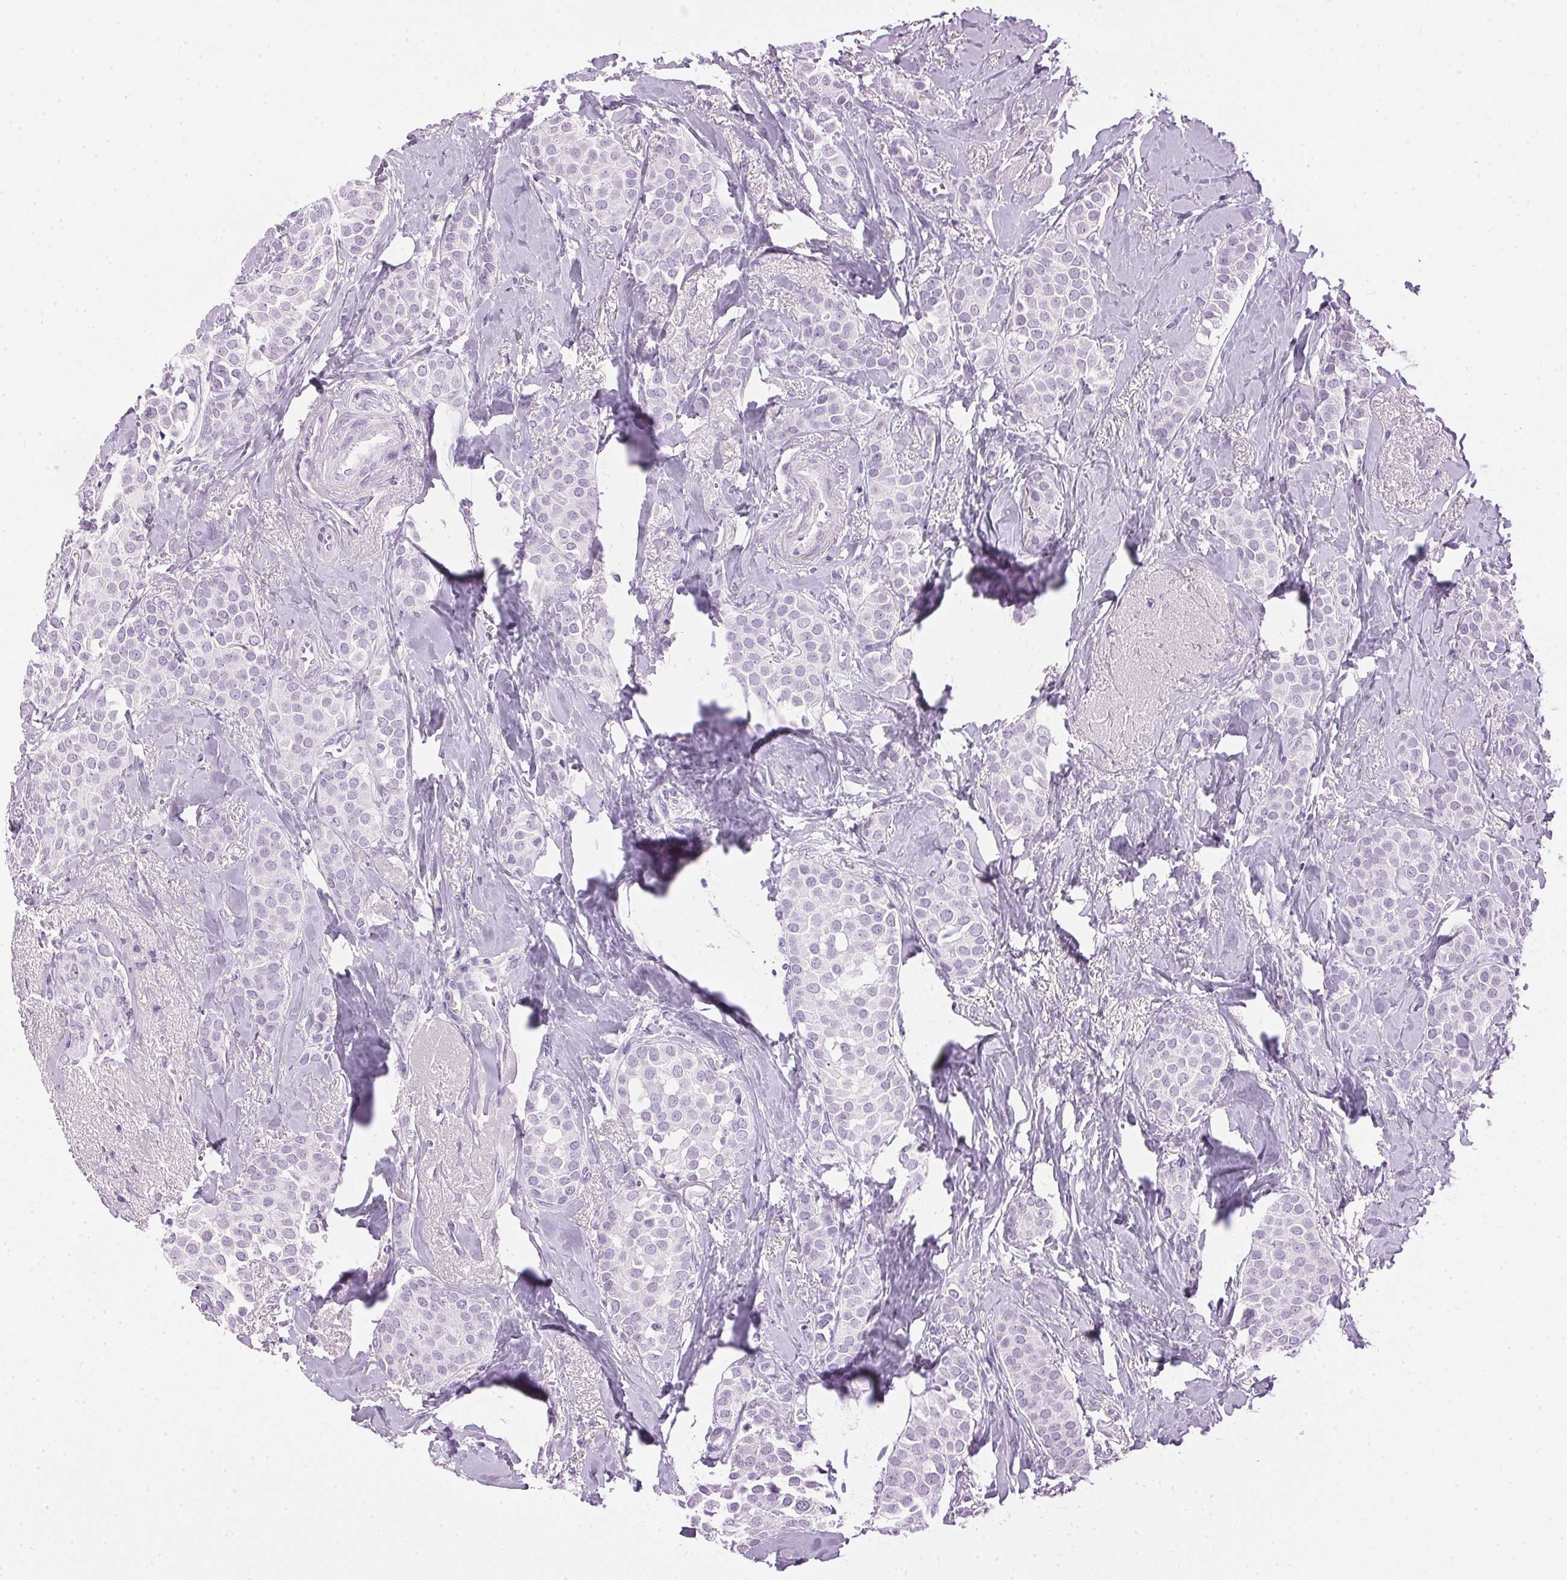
{"staining": {"intensity": "negative", "quantity": "none", "location": "none"}, "tissue": "breast cancer", "cell_type": "Tumor cells", "image_type": "cancer", "snomed": [{"axis": "morphology", "description": "Duct carcinoma"}, {"axis": "topography", "description": "Breast"}], "caption": "This photomicrograph is of invasive ductal carcinoma (breast) stained with immunohistochemistry (IHC) to label a protein in brown with the nuclei are counter-stained blue. There is no staining in tumor cells. Nuclei are stained in blue.", "gene": "SP7", "patient": {"sex": "female", "age": 79}}